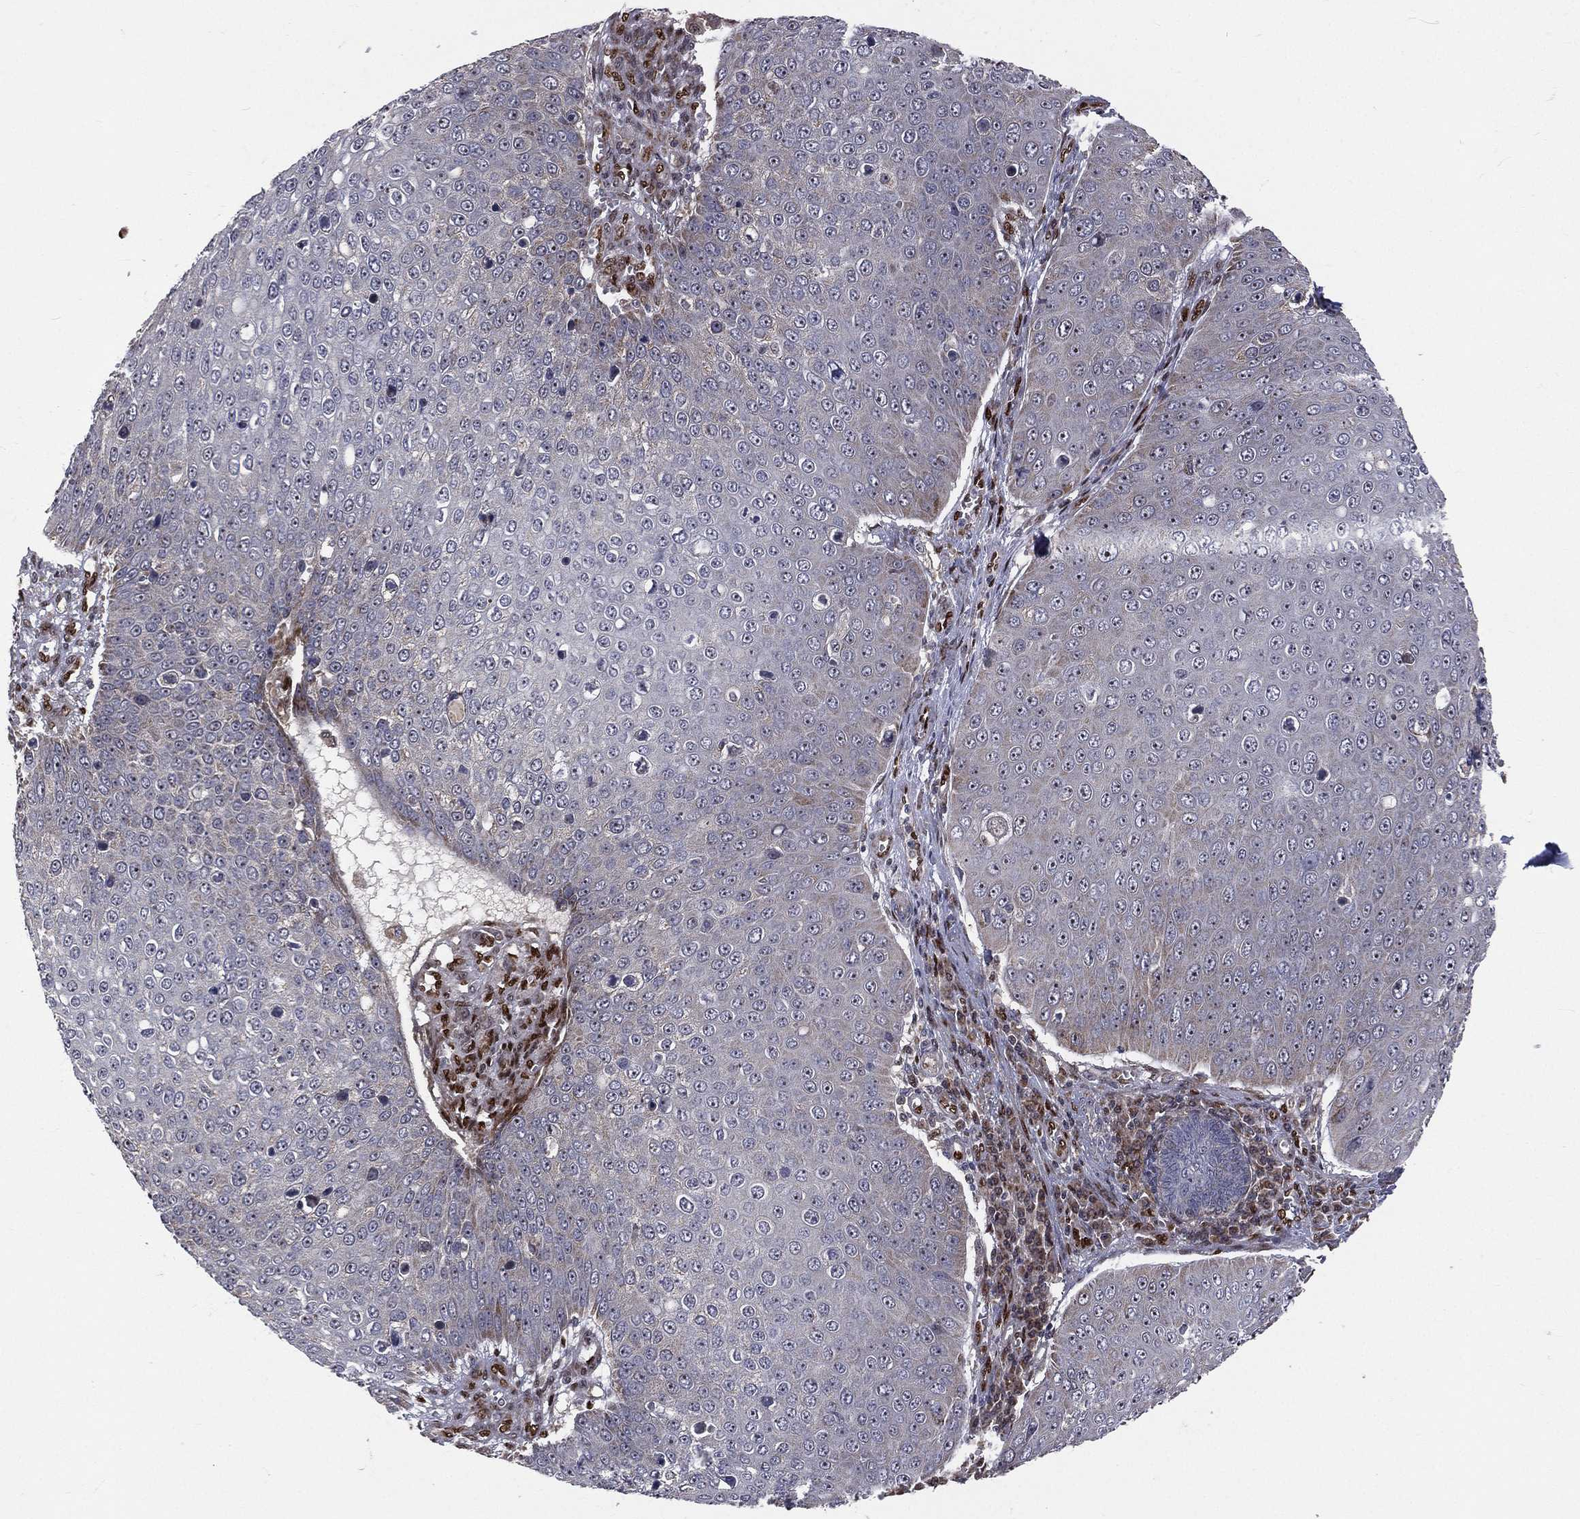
{"staining": {"intensity": "moderate", "quantity": "<25%", "location": "cytoplasmic/membranous,nuclear"}, "tissue": "skin cancer", "cell_type": "Tumor cells", "image_type": "cancer", "snomed": [{"axis": "morphology", "description": "Squamous cell carcinoma, NOS"}, {"axis": "topography", "description": "Skin"}], "caption": "Immunohistochemical staining of skin squamous cell carcinoma exhibits low levels of moderate cytoplasmic/membranous and nuclear protein positivity in about <25% of tumor cells.", "gene": "ZEB1", "patient": {"sex": "male", "age": 71}}